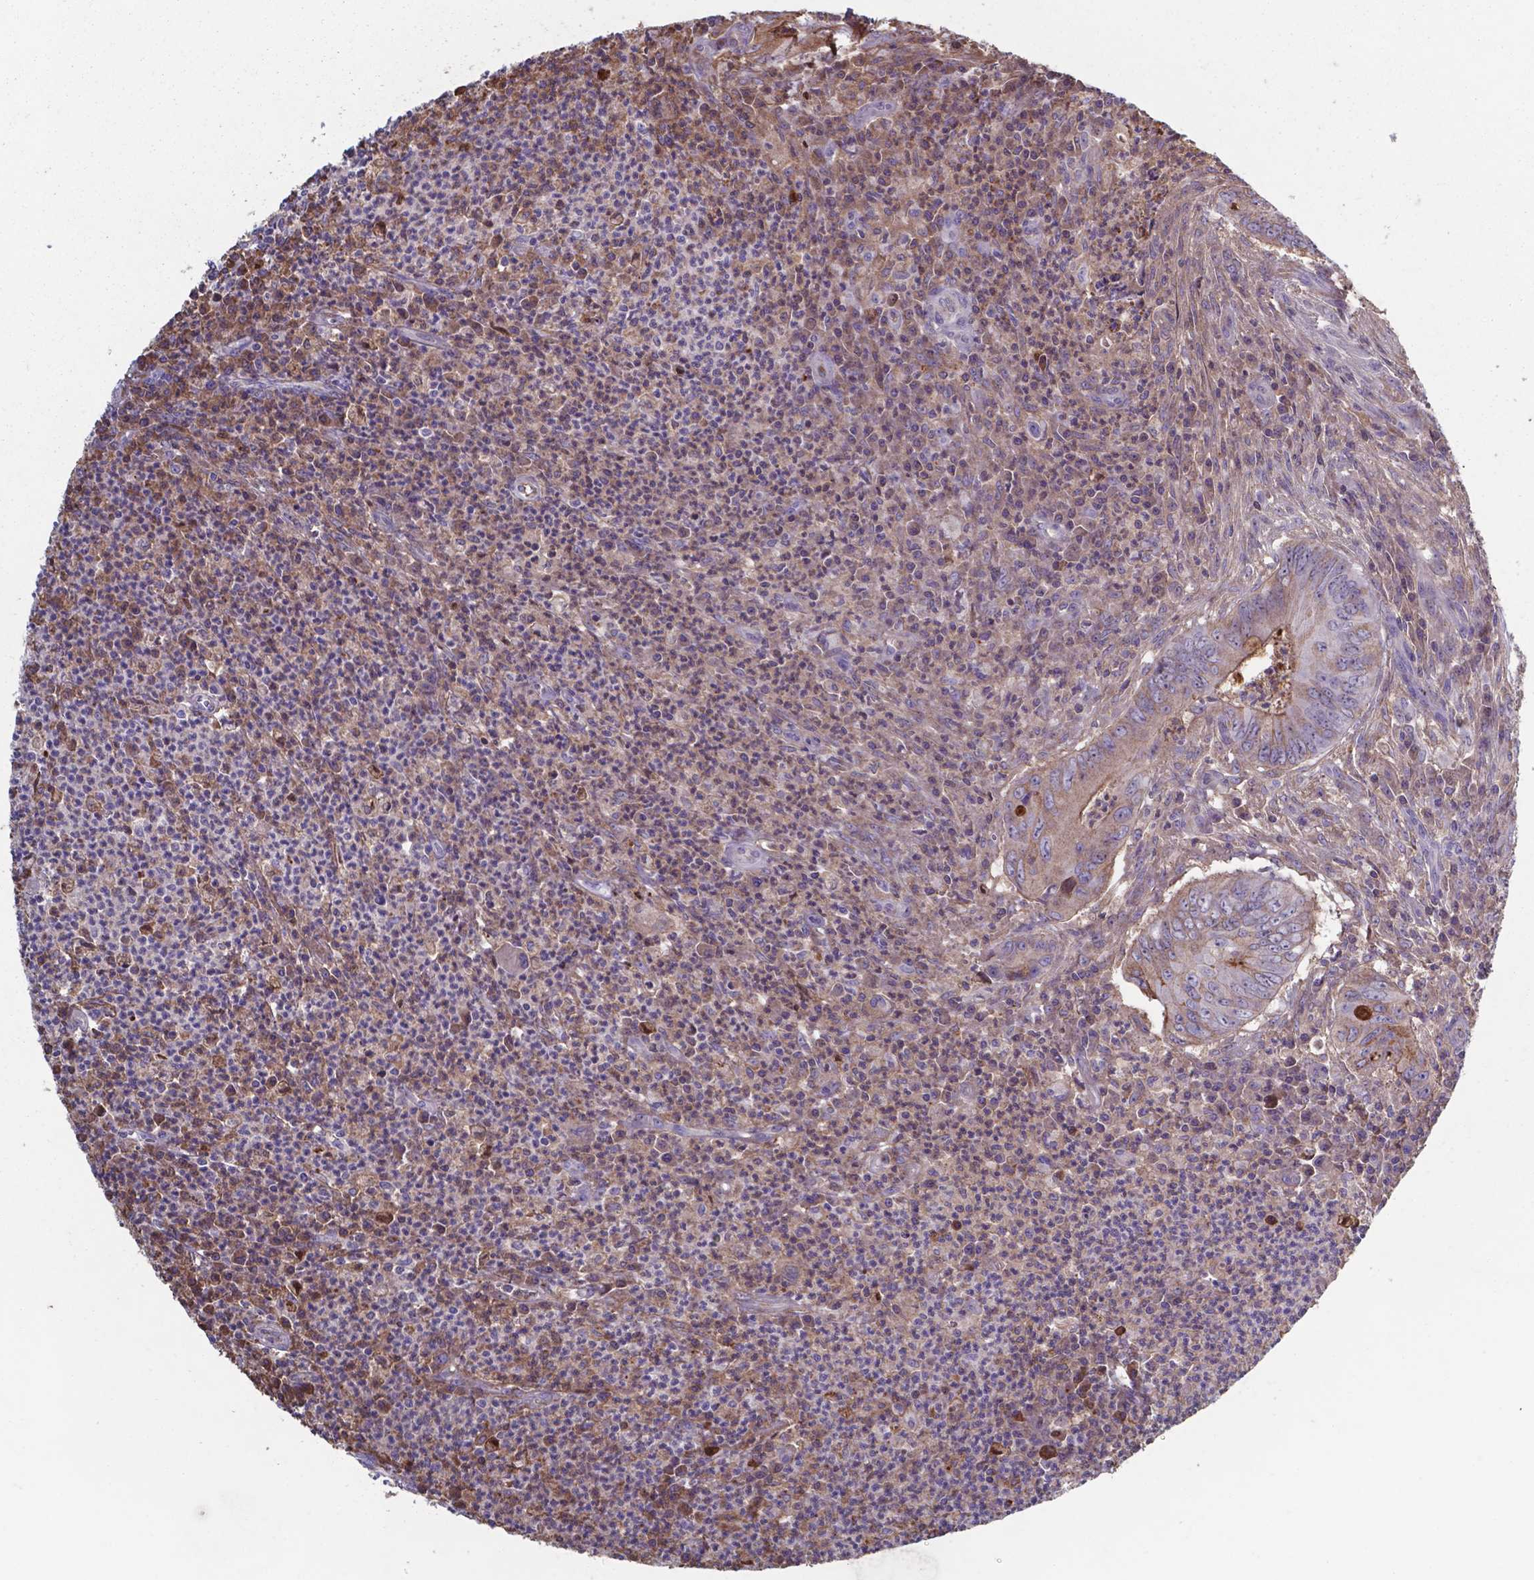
{"staining": {"intensity": "weak", "quantity": "<25%", "location": "cytoplasmic/membranous"}, "tissue": "colorectal cancer", "cell_type": "Tumor cells", "image_type": "cancer", "snomed": [{"axis": "morphology", "description": "Adenocarcinoma, NOS"}, {"axis": "topography", "description": "Colon"}], "caption": "IHC micrograph of neoplastic tissue: colorectal cancer stained with DAB (3,3'-diaminobenzidine) demonstrates no significant protein expression in tumor cells.", "gene": "SERPINA1", "patient": {"sex": "female", "age": 74}}